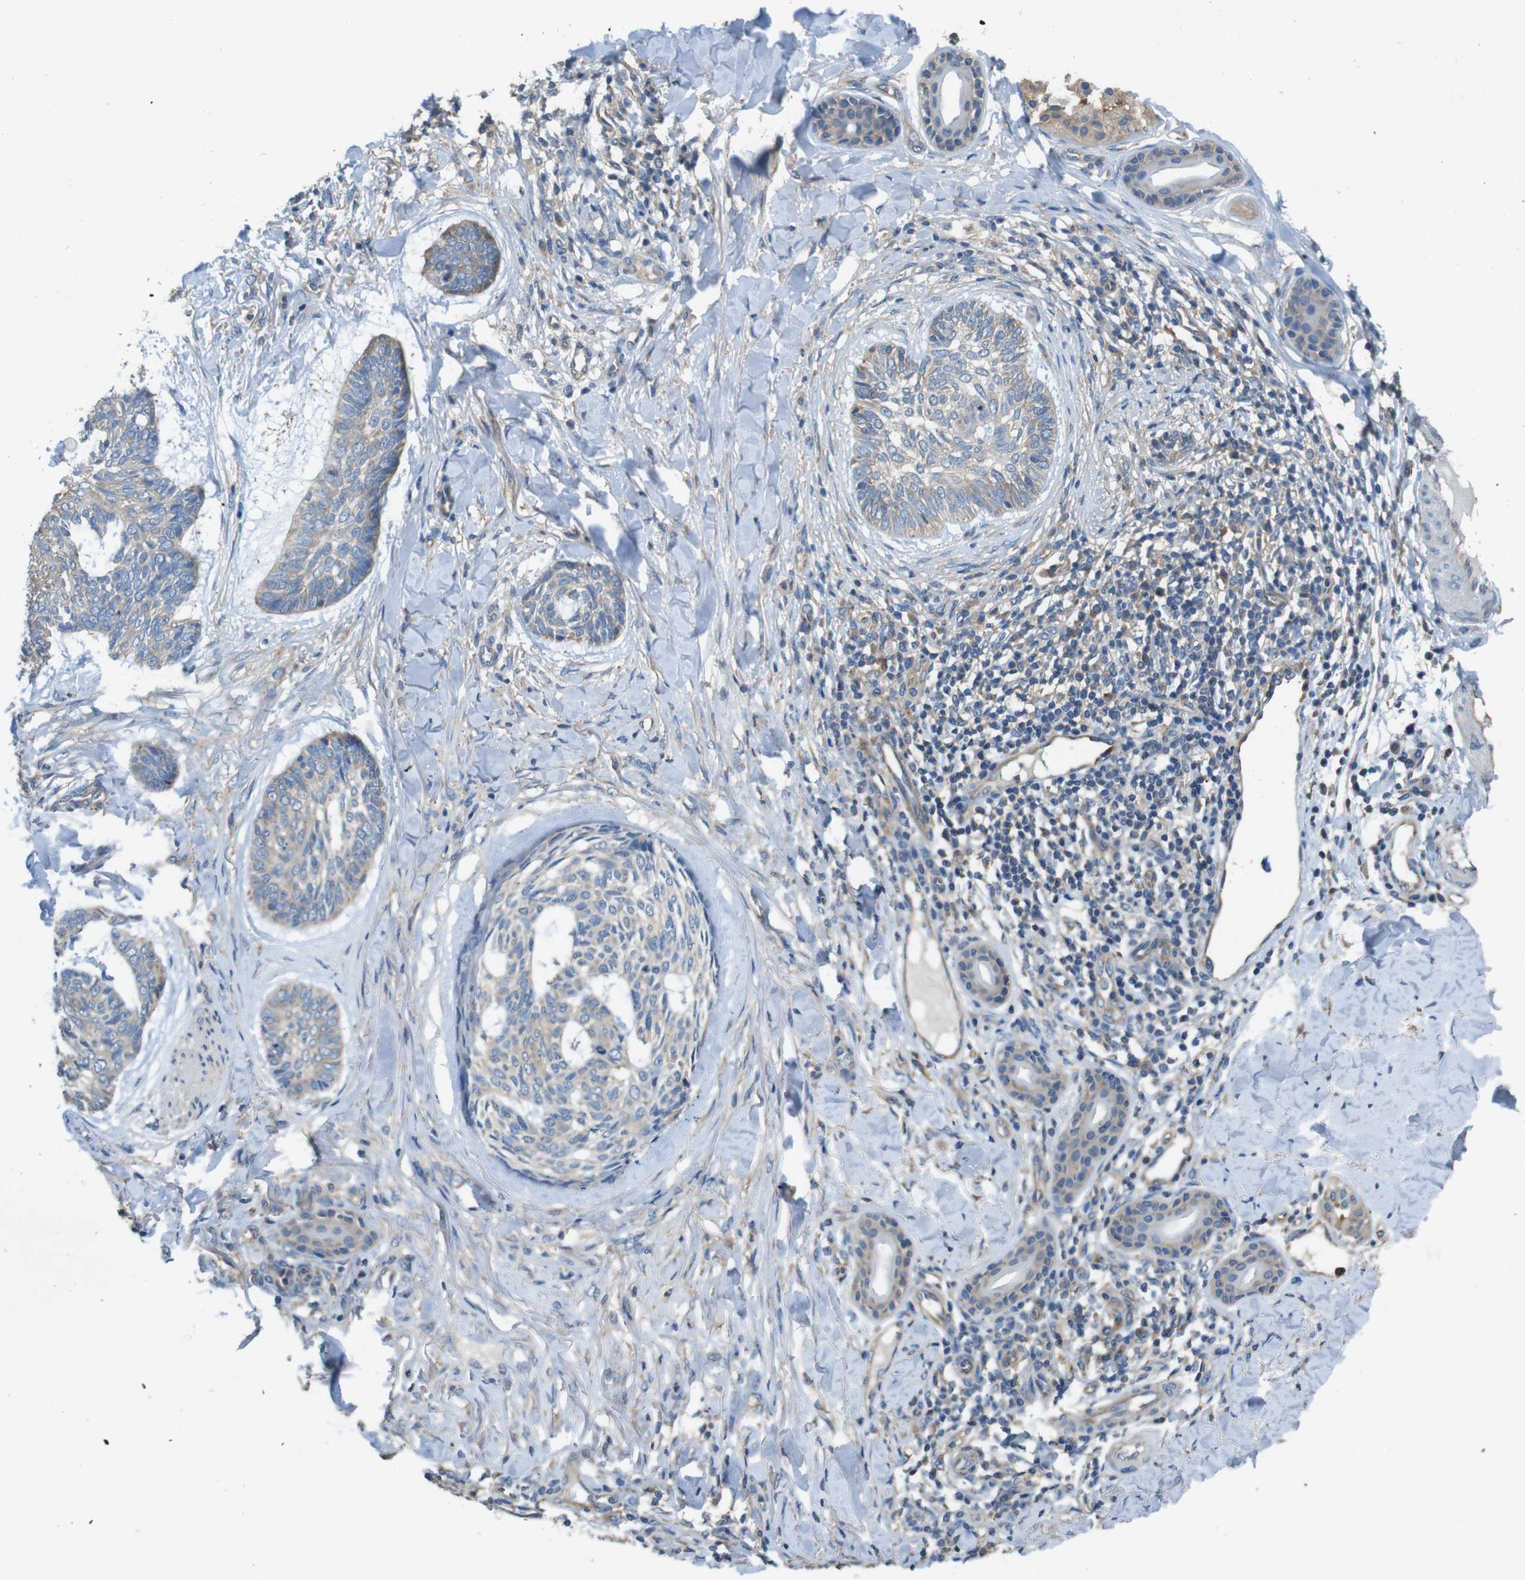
{"staining": {"intensity": "weak", "quantity": ">75%", "location": "cytoplasmic/membranous"}, "tissue": "skin cancer", "cell_type": "Tumor cells", "image_type": "cancer", "snomed": [{"axis": "morphology", "description": "Basal cell carcinoma"}, {"axis": "topography", "description": "Skin"}], "caption": "A brown stain shows weak cytoplasmic/membranous staining of a protein in skin cancer (basal cell carcinoma) tumor cells. The protein is stained brown, and the nuclei are stained in blue (DAB (3,3'-diaminobenzidine) IHC with brightfield microscopy, high magnification).", "gene": "DCTN1", "patient": {"sex": "male", "age": 43}}